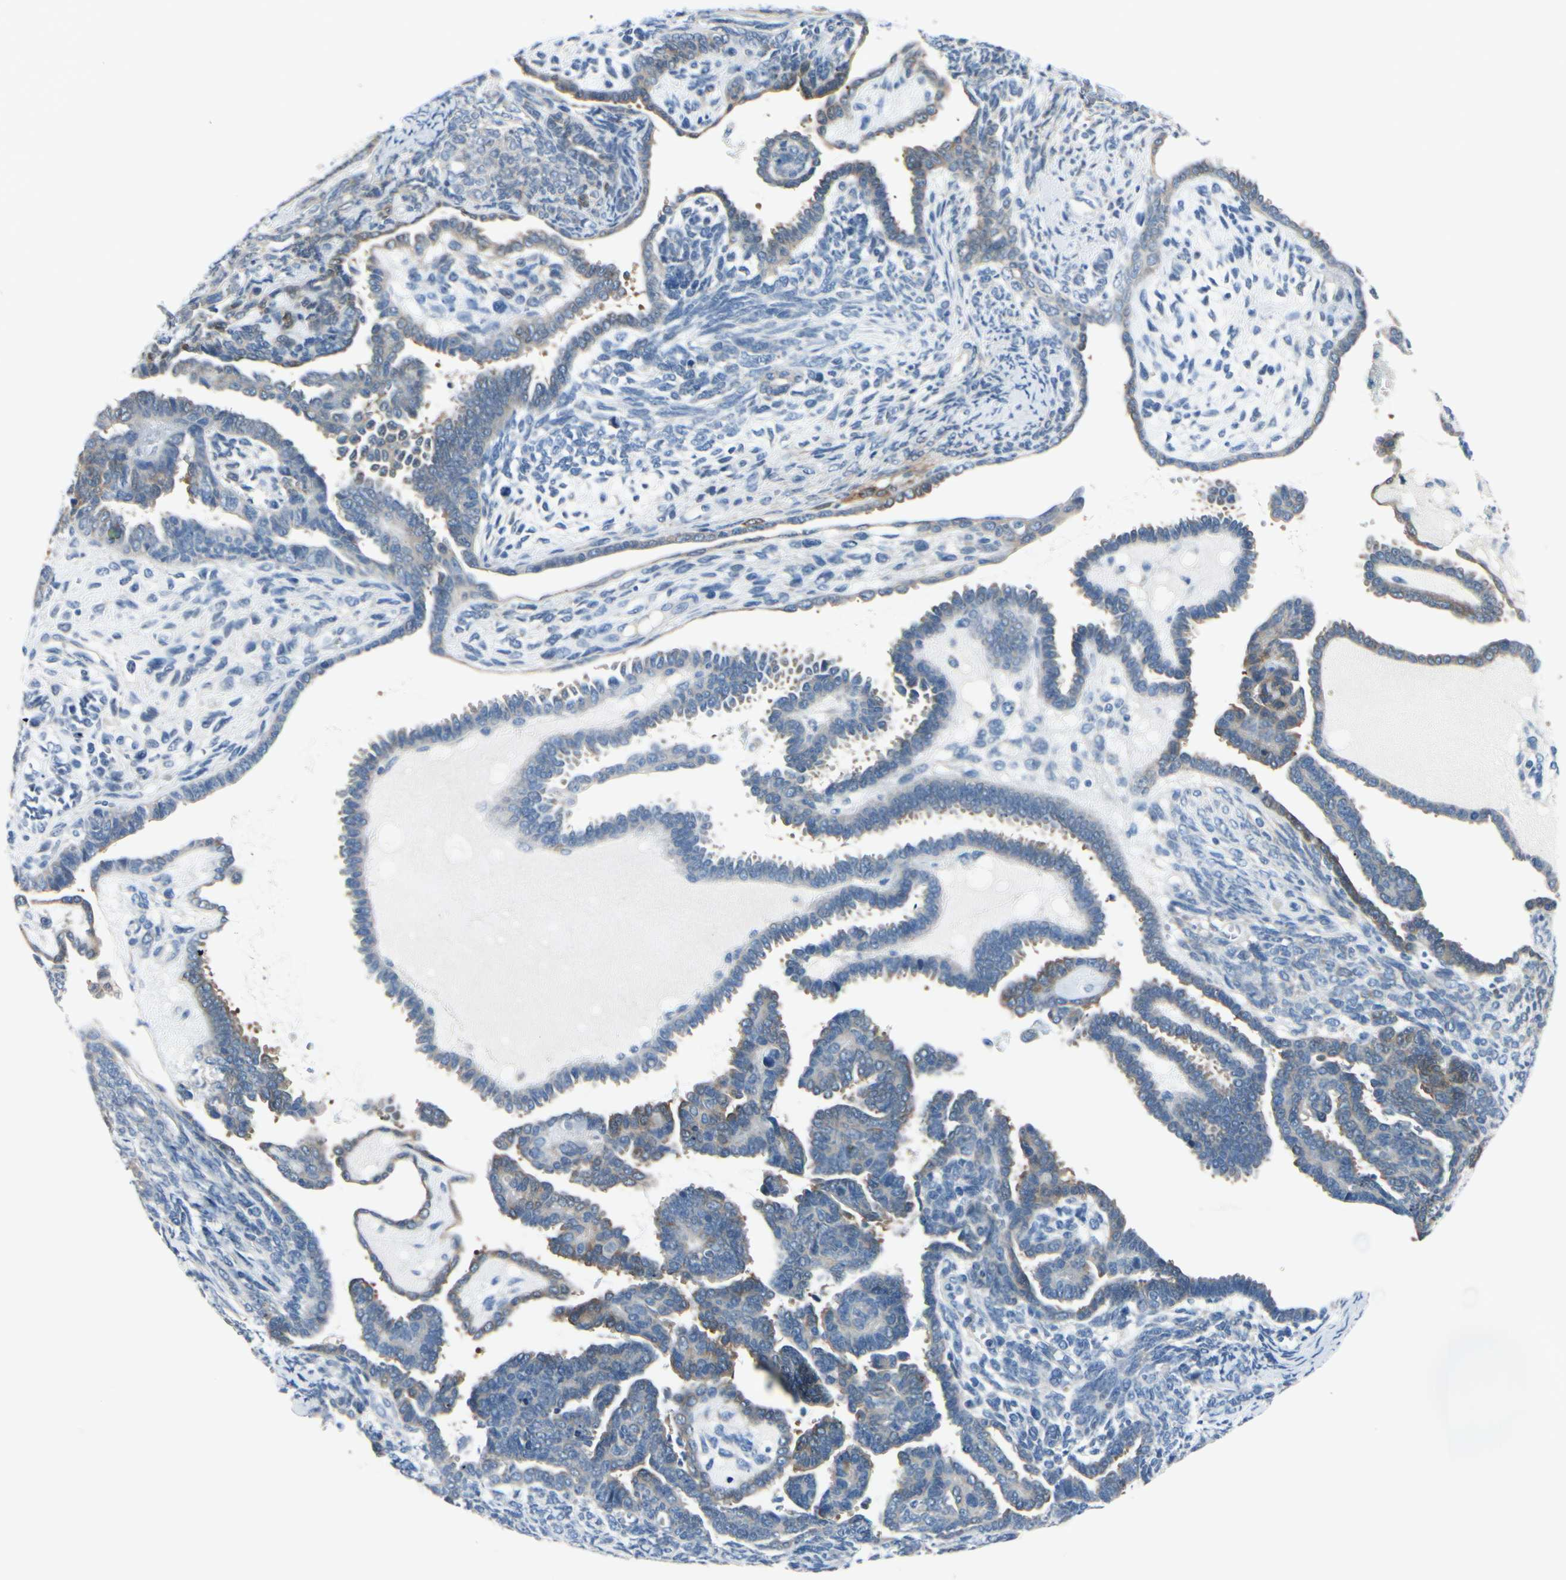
{"staining": {"intensity": "weak", "quantity": "<25%", "location": "cytoplasmic/membranous"}, "tissue": "endometrial cancer", "cell_type": "Tumor cells", "image_type": "cancer", "snomed": [{"axis": "morphology", "description": "Neoplasm, malignant, NOS"}, {"axis": "topography", "description": "Endometrium"}], "caption": "Image shows no significant protein staining in tumor cells of endometrial cancer.", "gene": "PEBP1", "patient": {"sex": "female", "age": 74}}